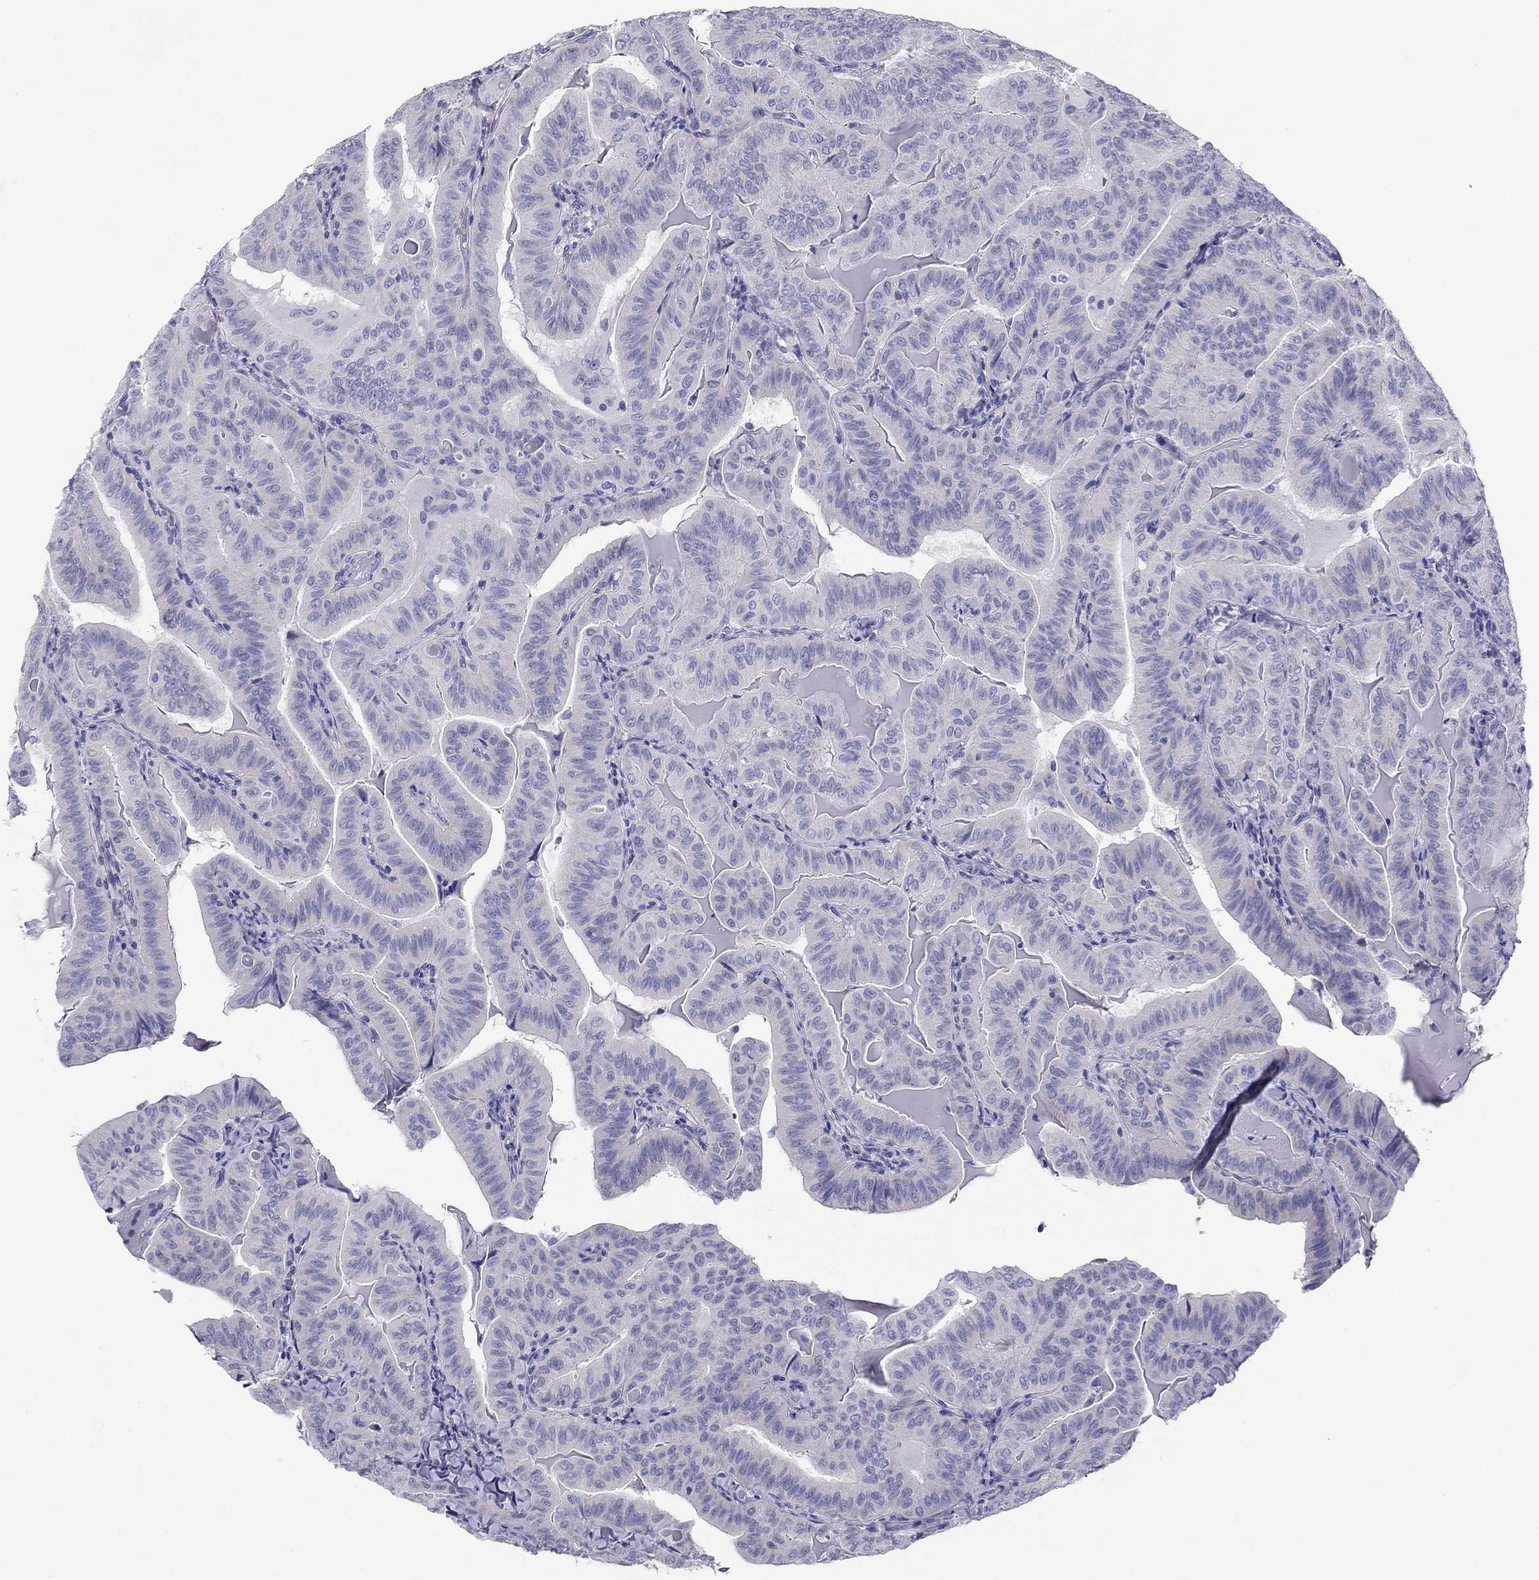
{"staining": {"intensity": "negative", "quantity": "none", "location": "none"}, "tissue": "thyroid cancer", "cell_type": "Tumor cells", "image_type": "cancer", "snomed": [{"axis": "morphology", "description": "Papillary adenocarcinoma, NOS"}, {"axis": "topography", "description": "Thyroid gland"}], "caption": "Immunohistochemistry (IHC) image of neoplastic tissue: human thyroid cancer (papillary adenocarcinoma) stained with DAB (3,3'-diaminobenzidine) shows no significant protein staining in tumor cells.", "gene": "KCNV2", "patient": {"sex": "female", "age": 68}}